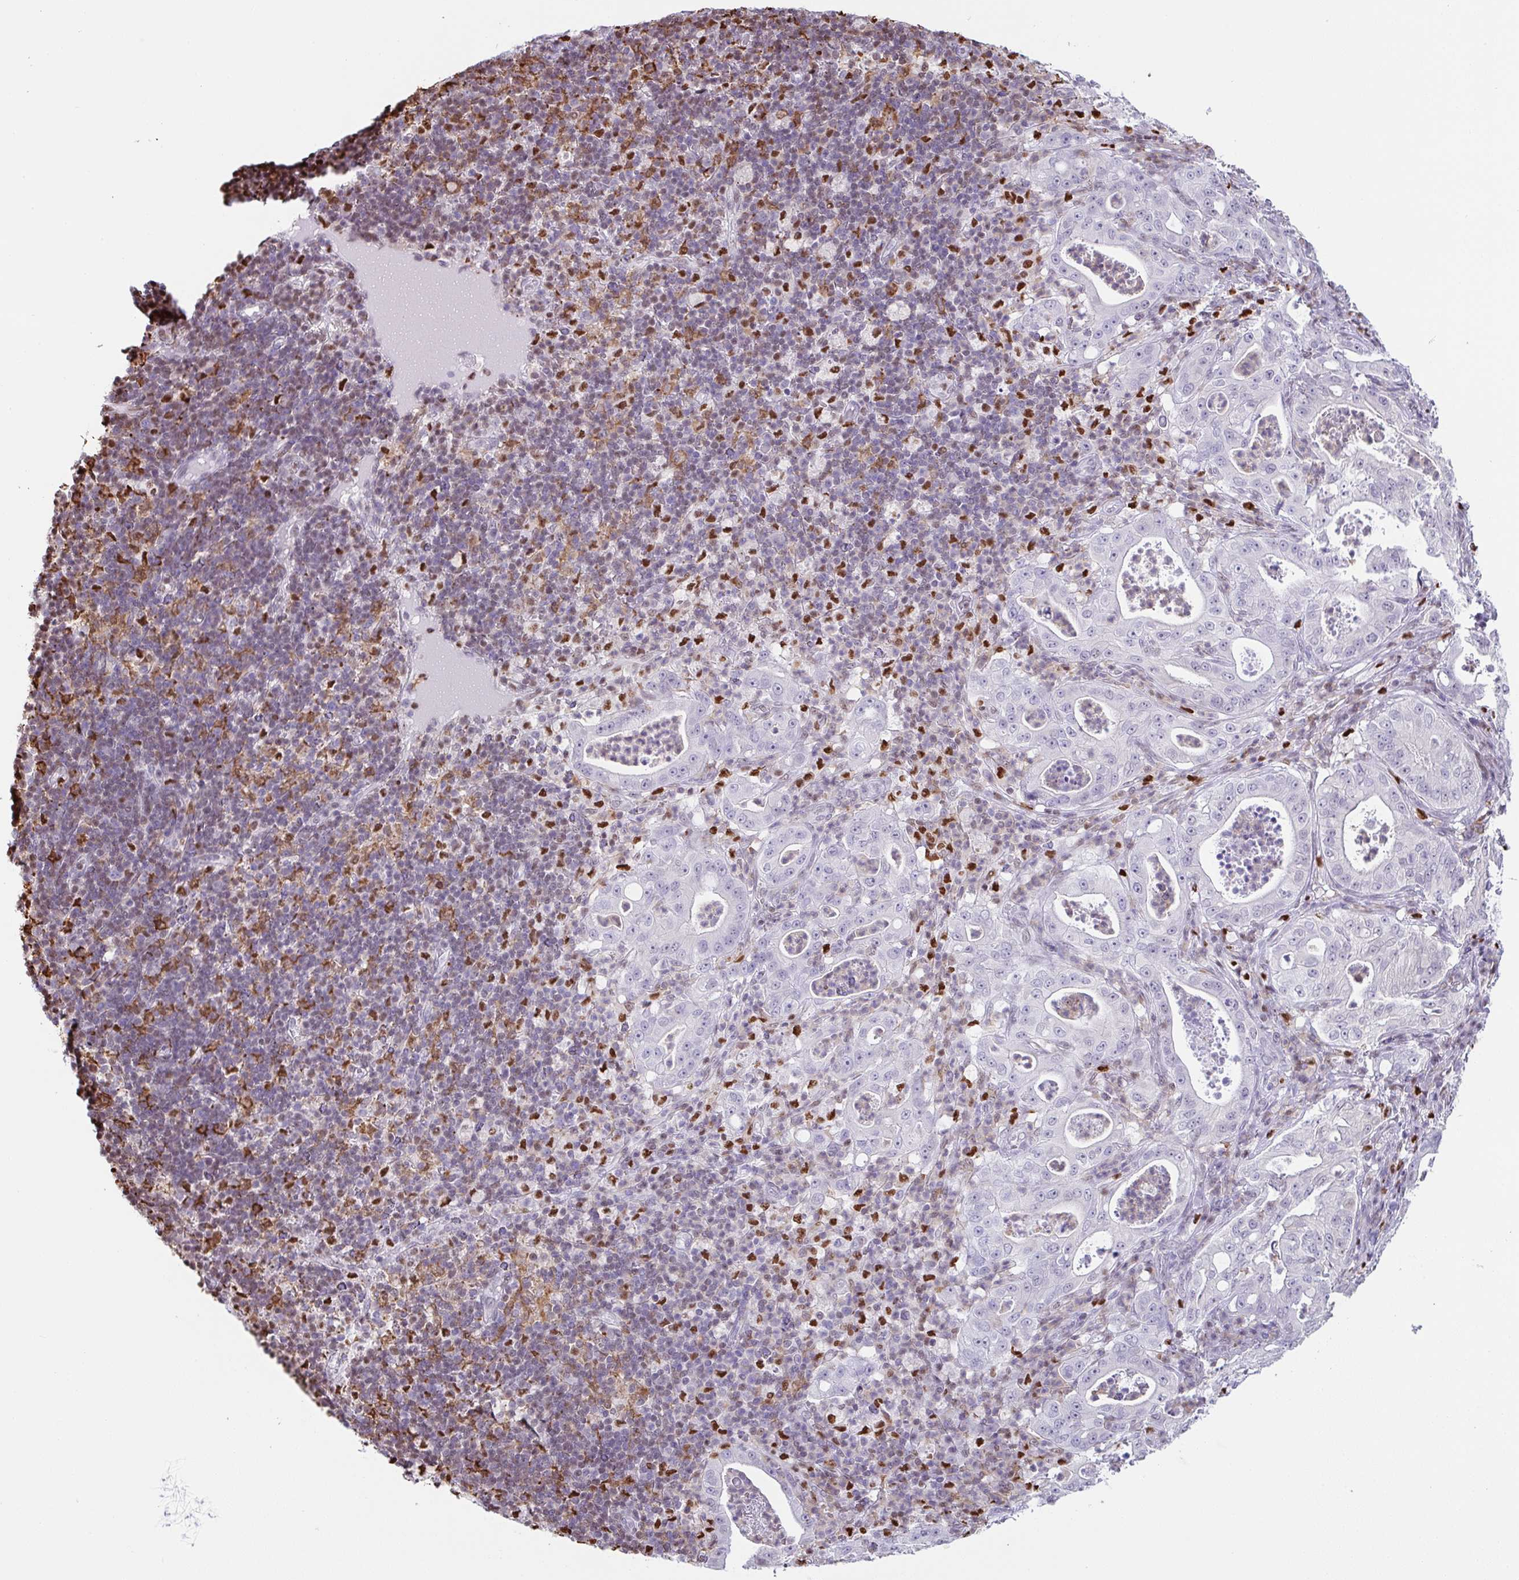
{"staining": {"intensity": "negative", "quantity": "none", "location": "none"}, "tissue": "pancreatic cancer", "cell_type": "Tumor cells", "image_type": "cancer", "snomed": [{"axis": "morphology", "description": "Adenocarcinoma, NOS"}, {"axis": "topography", "description": "Pancreas"}], "caption": "An immunohistochemistry photomicrograph of pancreatic adenocarcinoma is shown. There is no staining in tumor cells of pancreatic adenocarcinoma.", "gene": "BTBD10", "patient": {"sex": "male", "age": 71}}